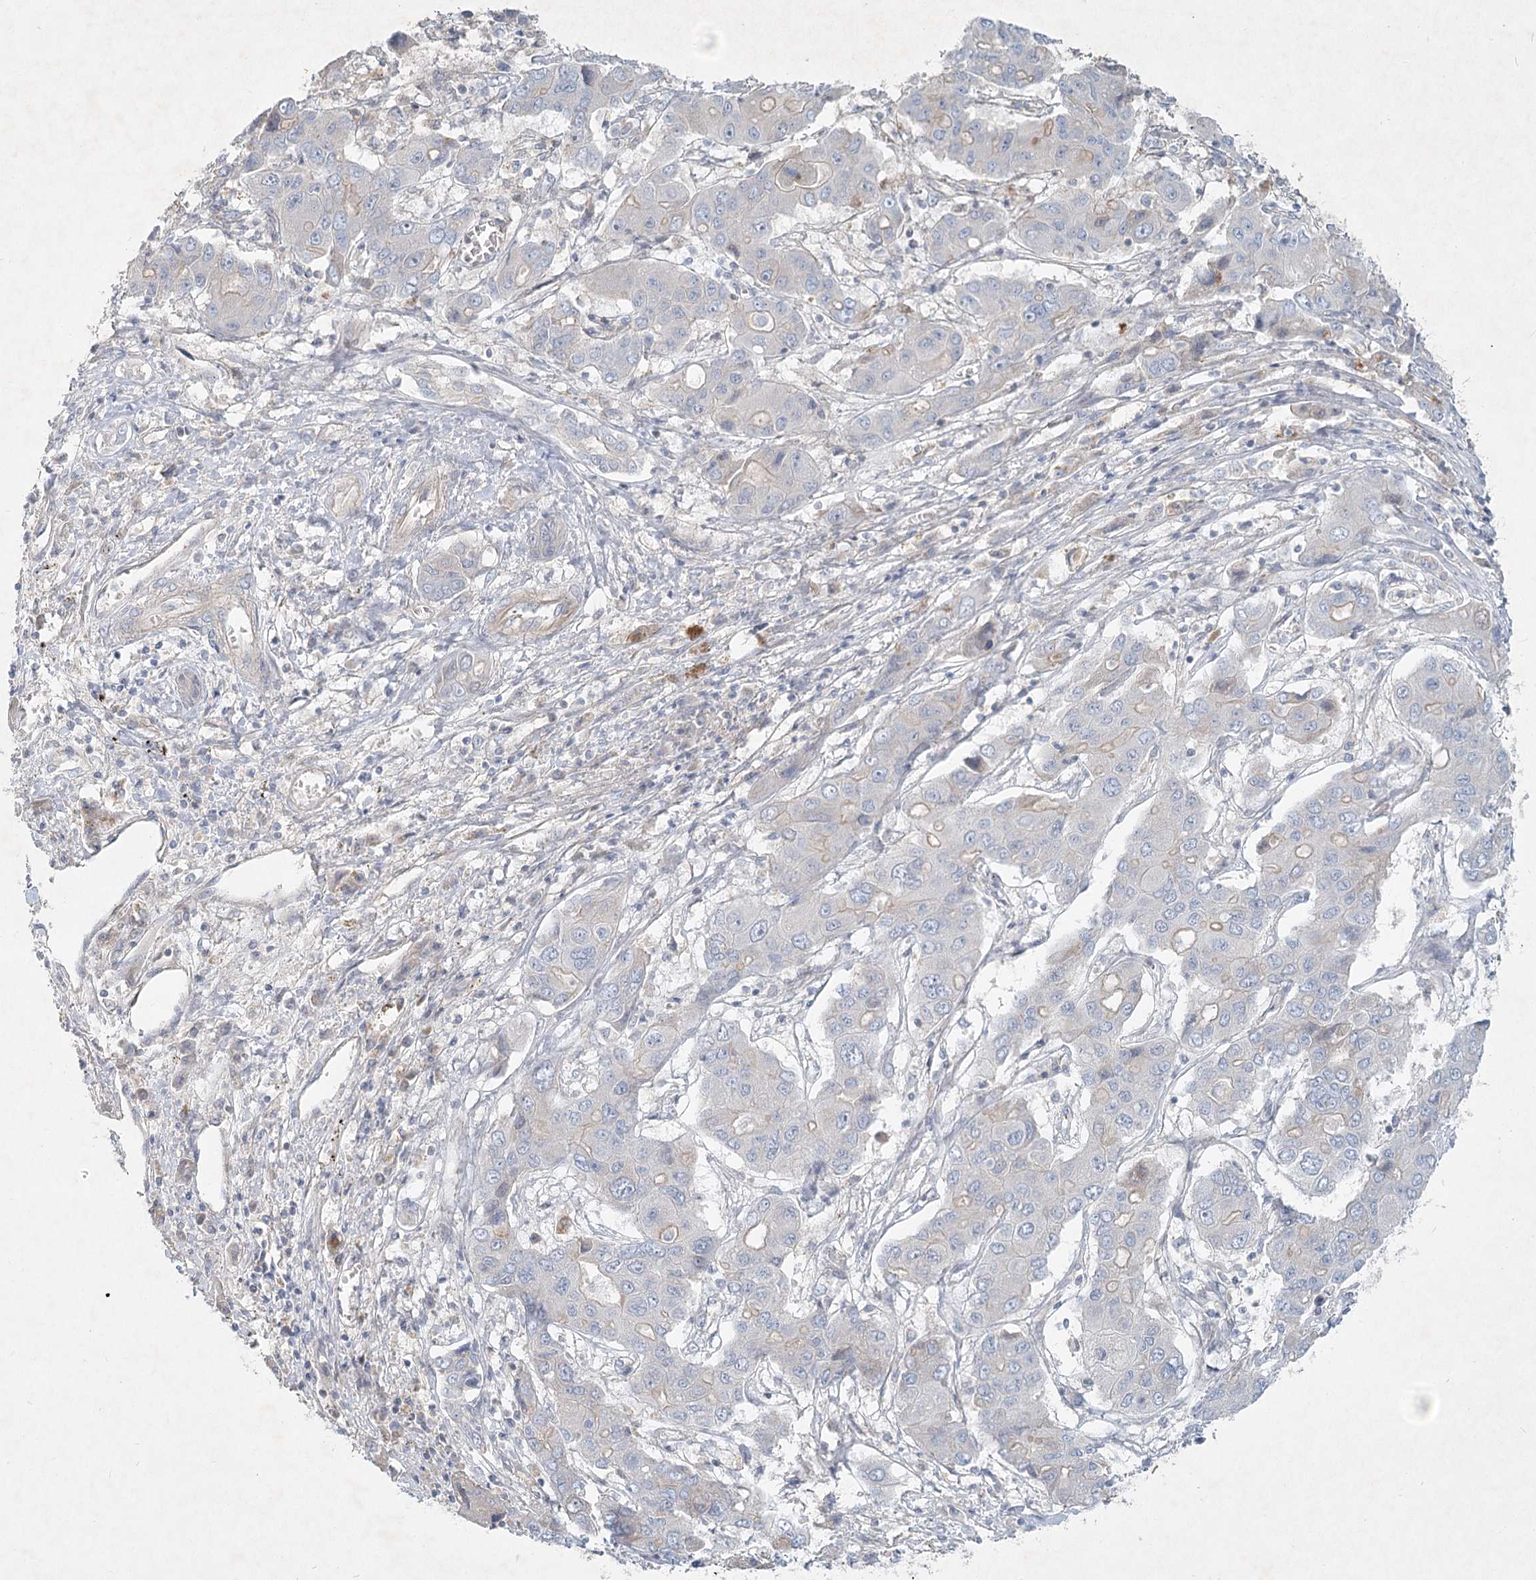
{"staining": {"intensity": "negative", "quantity": "none", "location": "none"}, "tissue": "liver cancer", "cell_type": "Tumor cells", "image_type": "cancer", "snomed": [{"axis": "morphology", "description": "Cholangiocarcinoma"}, {"axis": "topography", "description": "Liver"}], "caption": "Immunohistochemistry of human liver cancer (cholangiocarcinoma) reveals no positivity in tumor cells.", "gene": "DNMBP", "patient": {"sex": "male", "age": 67}}